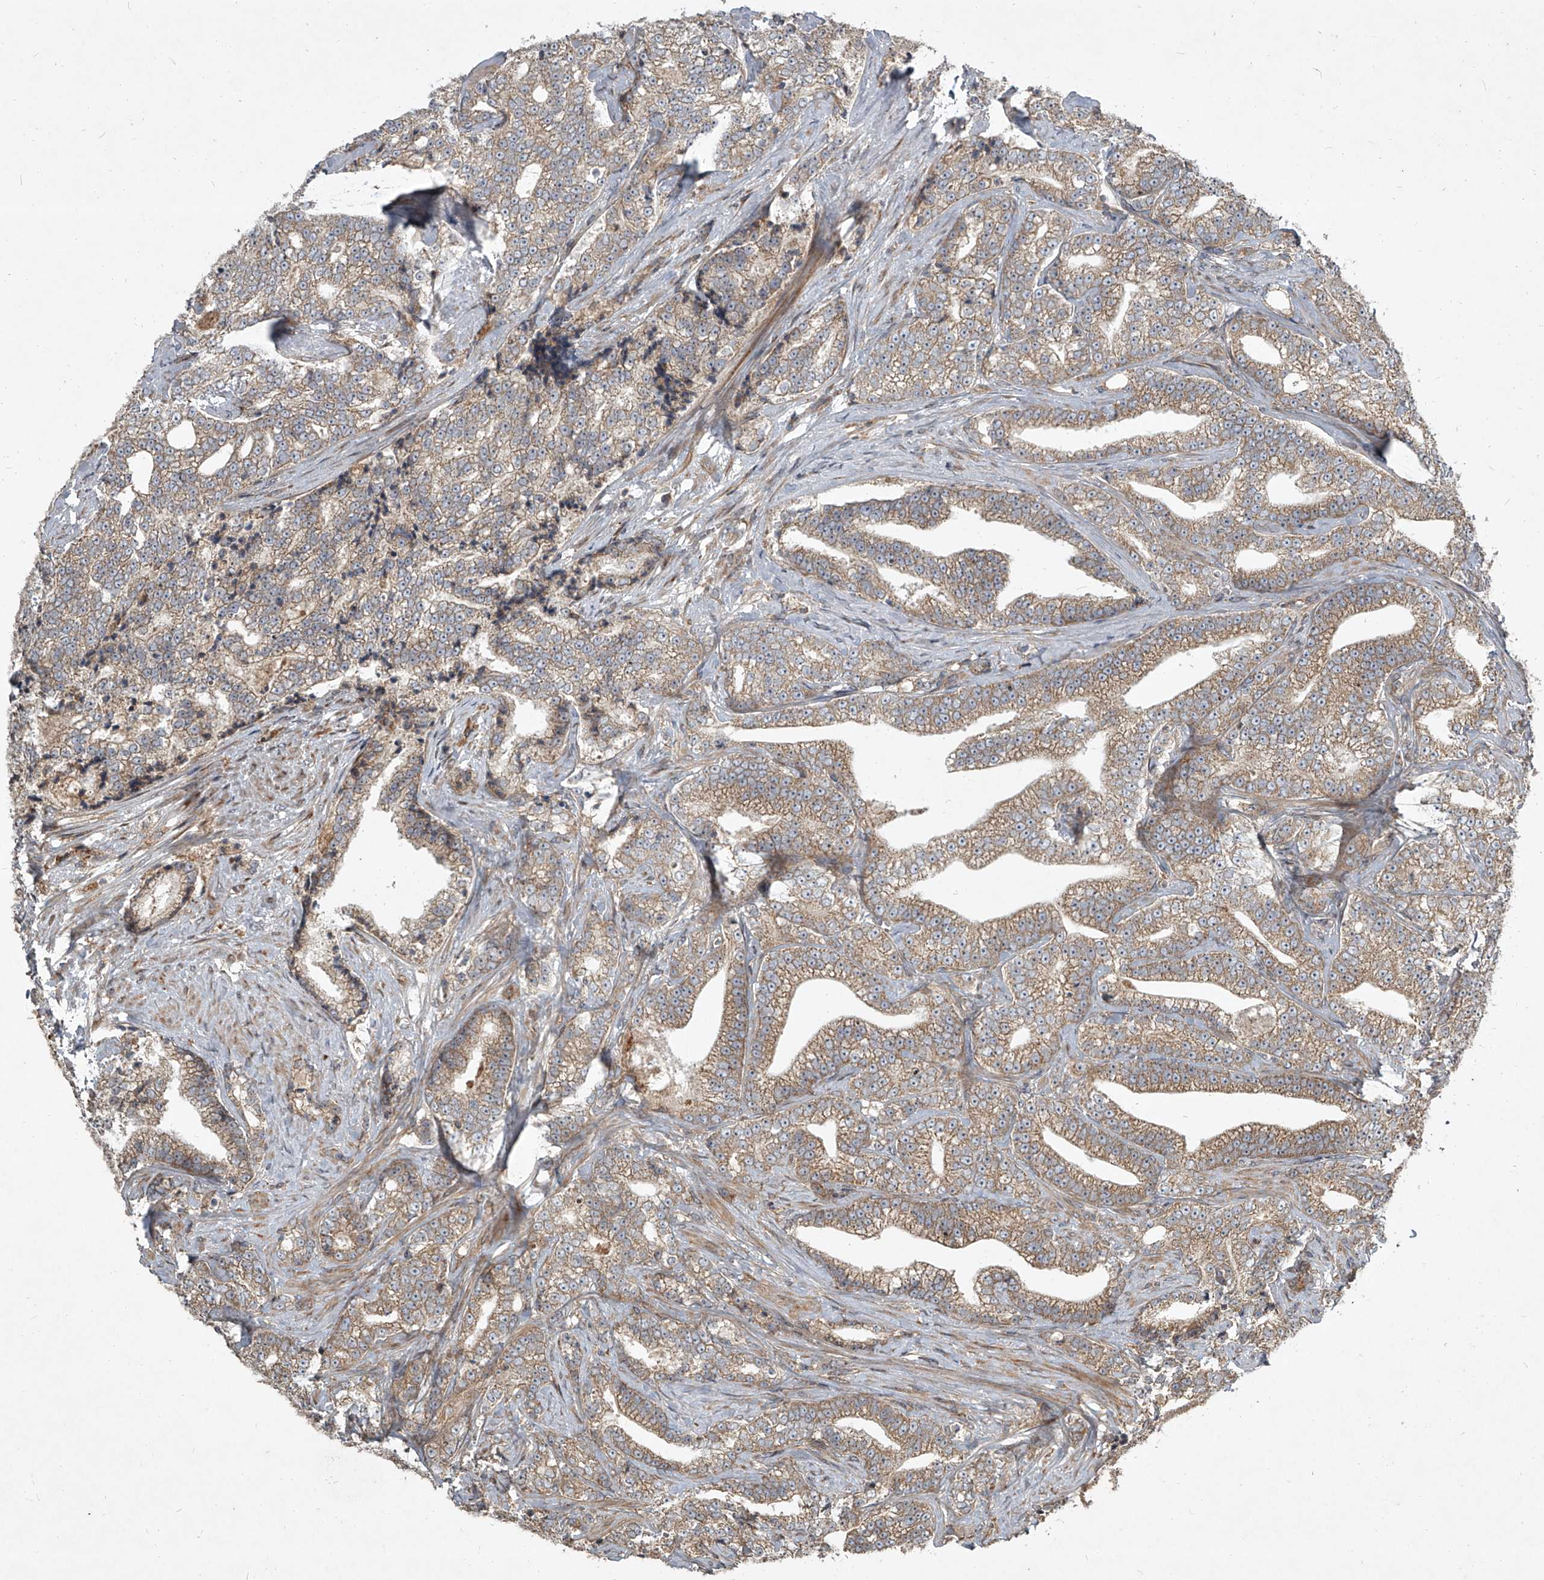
{"staining": {"intensity": "moderate", "quantity": ">75%", "location": "cytoplasmic/membranous"}, "tissue": "prostate cancer", "cell_type": "Tumor cells", "image_type": "cancer", "snomed": [{"axis": "morphology", "description": "Adenocarcinoma, High grade"}, {"axis": "topography", "description": "Prostate and seminal vesicle, NOS"}], "caption": "This photomicrograph displays immunohistochemistry staining of human prostate cancer, with medium moderate cytoplasmic/membranous expression in about >75% of tumor cells.", "gene": "EVA1C", "patient": {"sex": "male", "age": 67}}